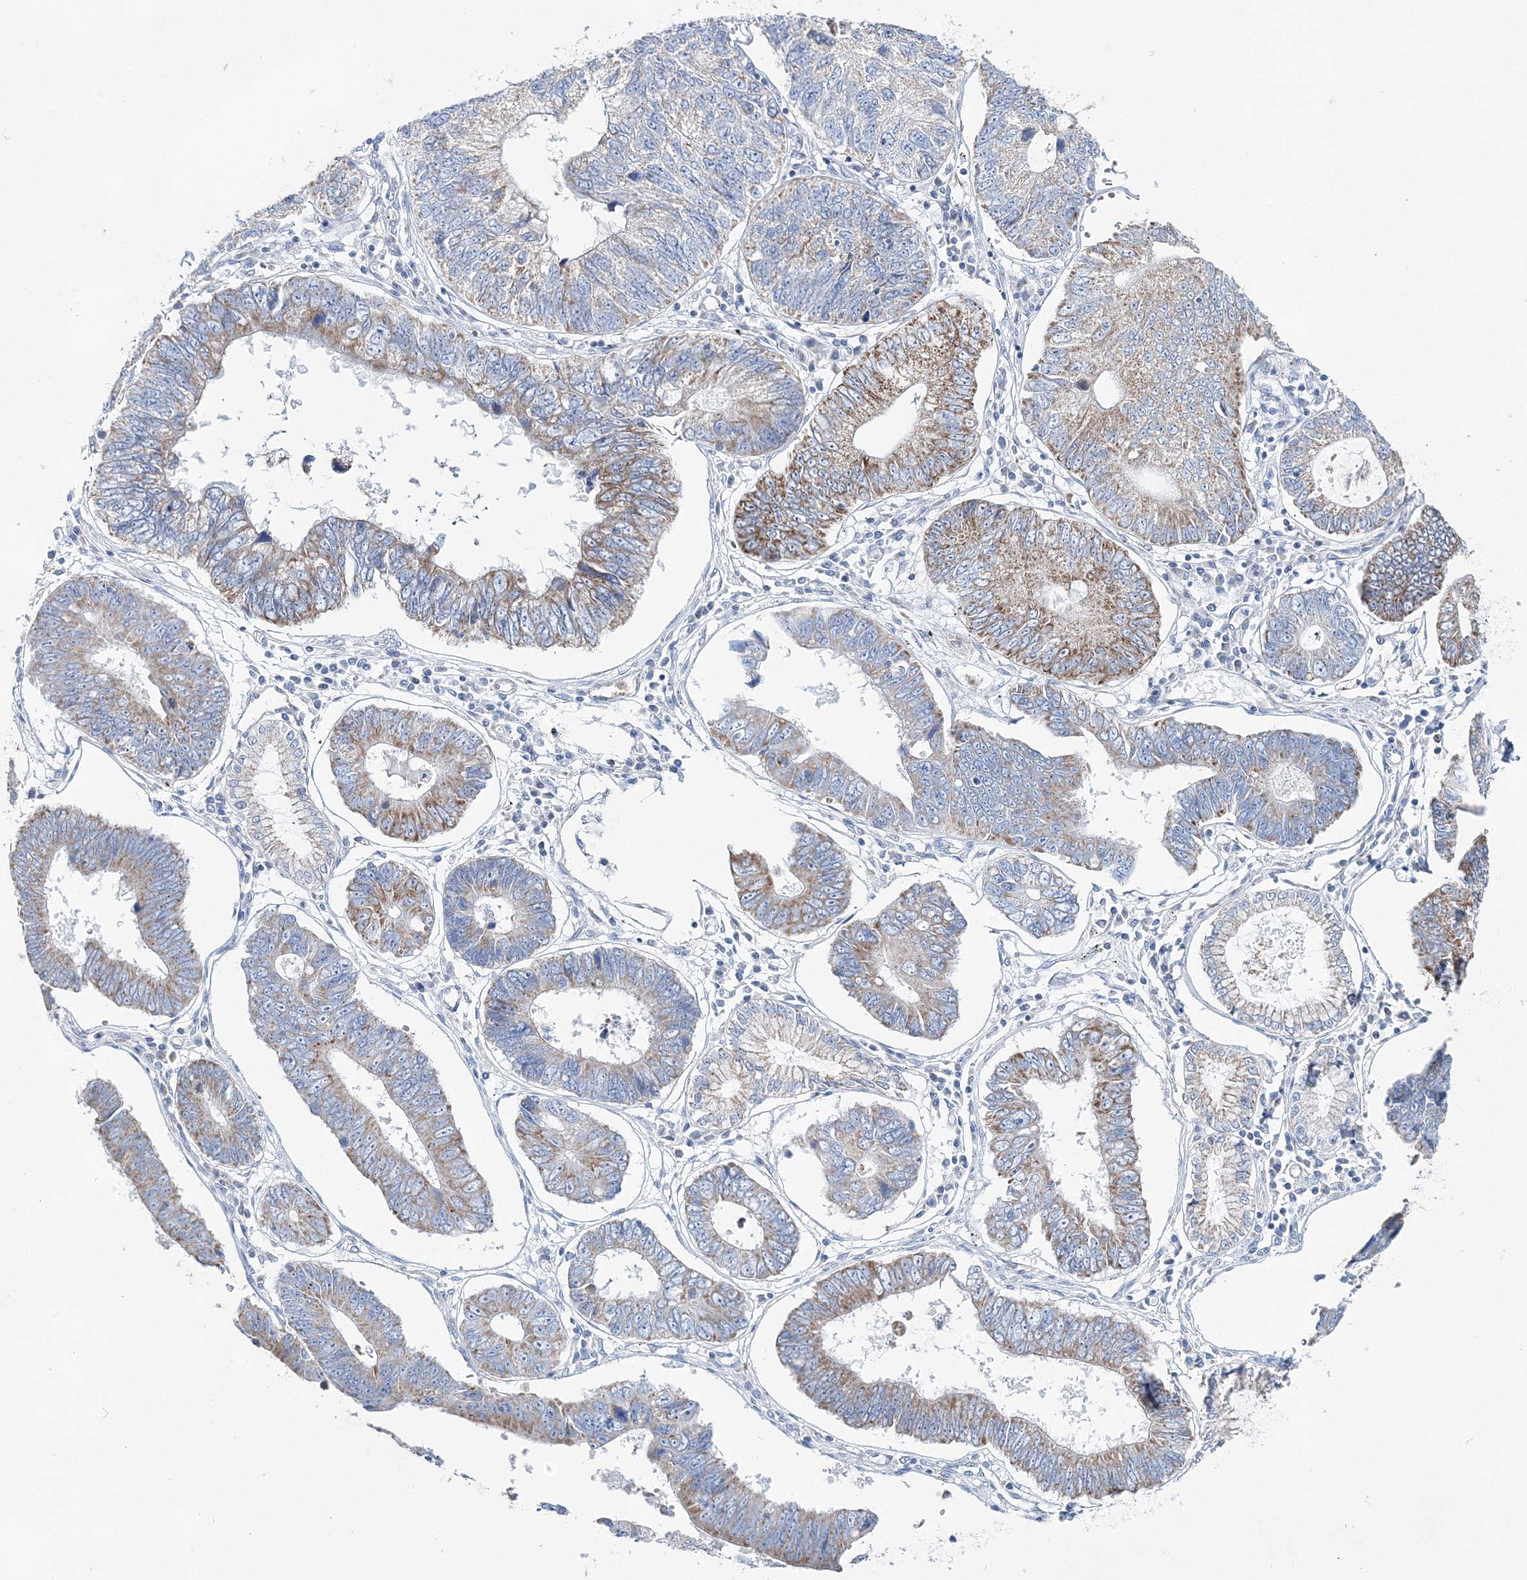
{"staining": {"intensity": "moderate", "quantity": "25%-75%", "location": "cytoplasmic/membranous"}, "tissue": "stomach cancer", "cell_type": "Tumor cells", "image_type": "cancer", "snomed": [{"axis": "morphology", "description": "Adenocarcinoma, NOS"}, {"axis": "topography", "description": "Stomach"}], "caption": "Immunohistochemistry (IHC) staining of stomach cancer, which demonstrates medium levels of moderate cytoplasmic/membranous positivity in approximately 25%-75% of tumor cells indicating moderate cytoplasmic/membranous protein expression. The staining was performed using DAB (brown) for protein detection and nuclei were counterstained in hematoxylin (blue).", "gene": "HIBCH", "patient": {"sex": "male", "age": 59}}